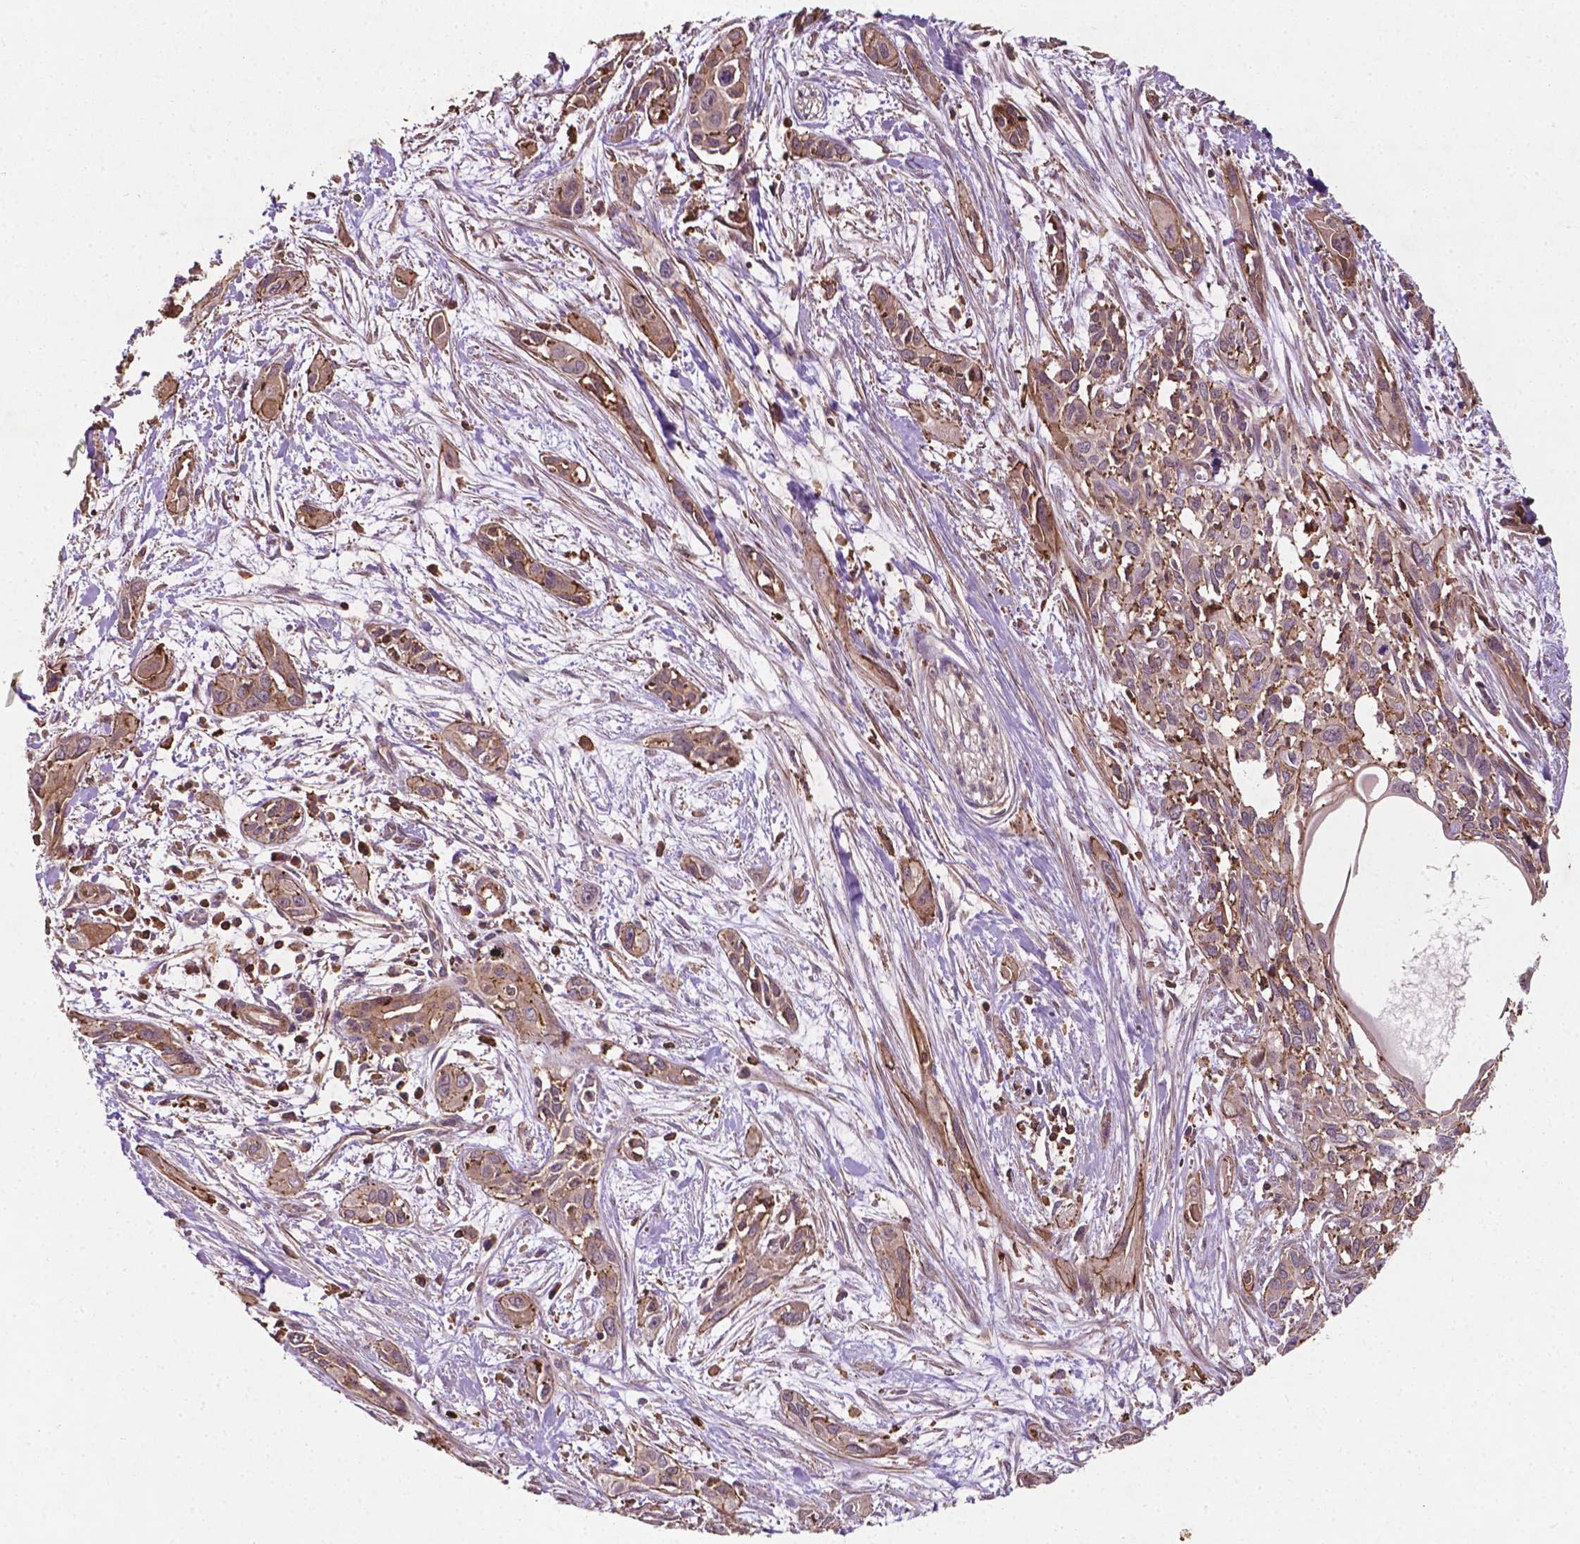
{"staining": {"intensity": "weak", "quantity": "25%-75%", "location": "cytoplasmic/membranous"}, "tissue": "pancreatic cancer", "cell_type": "Tumor cells", "image_type": "cancer", "snomed": [{"axis": "morphology", "description": "Adenocarcinoma, NOS"}, {"axis": "topography", "description": "Pancreas"}], "caption": "DAB (3,3'-diaminobenzidine) immunohistochemical staining of human pancreatic cancer displays weak cytoplasmic/membranous protein positivity in approximately 25%-75% of tumor cells.", "gene": "ZMYND19", "patient": {"sex": "female", "age": 55}}